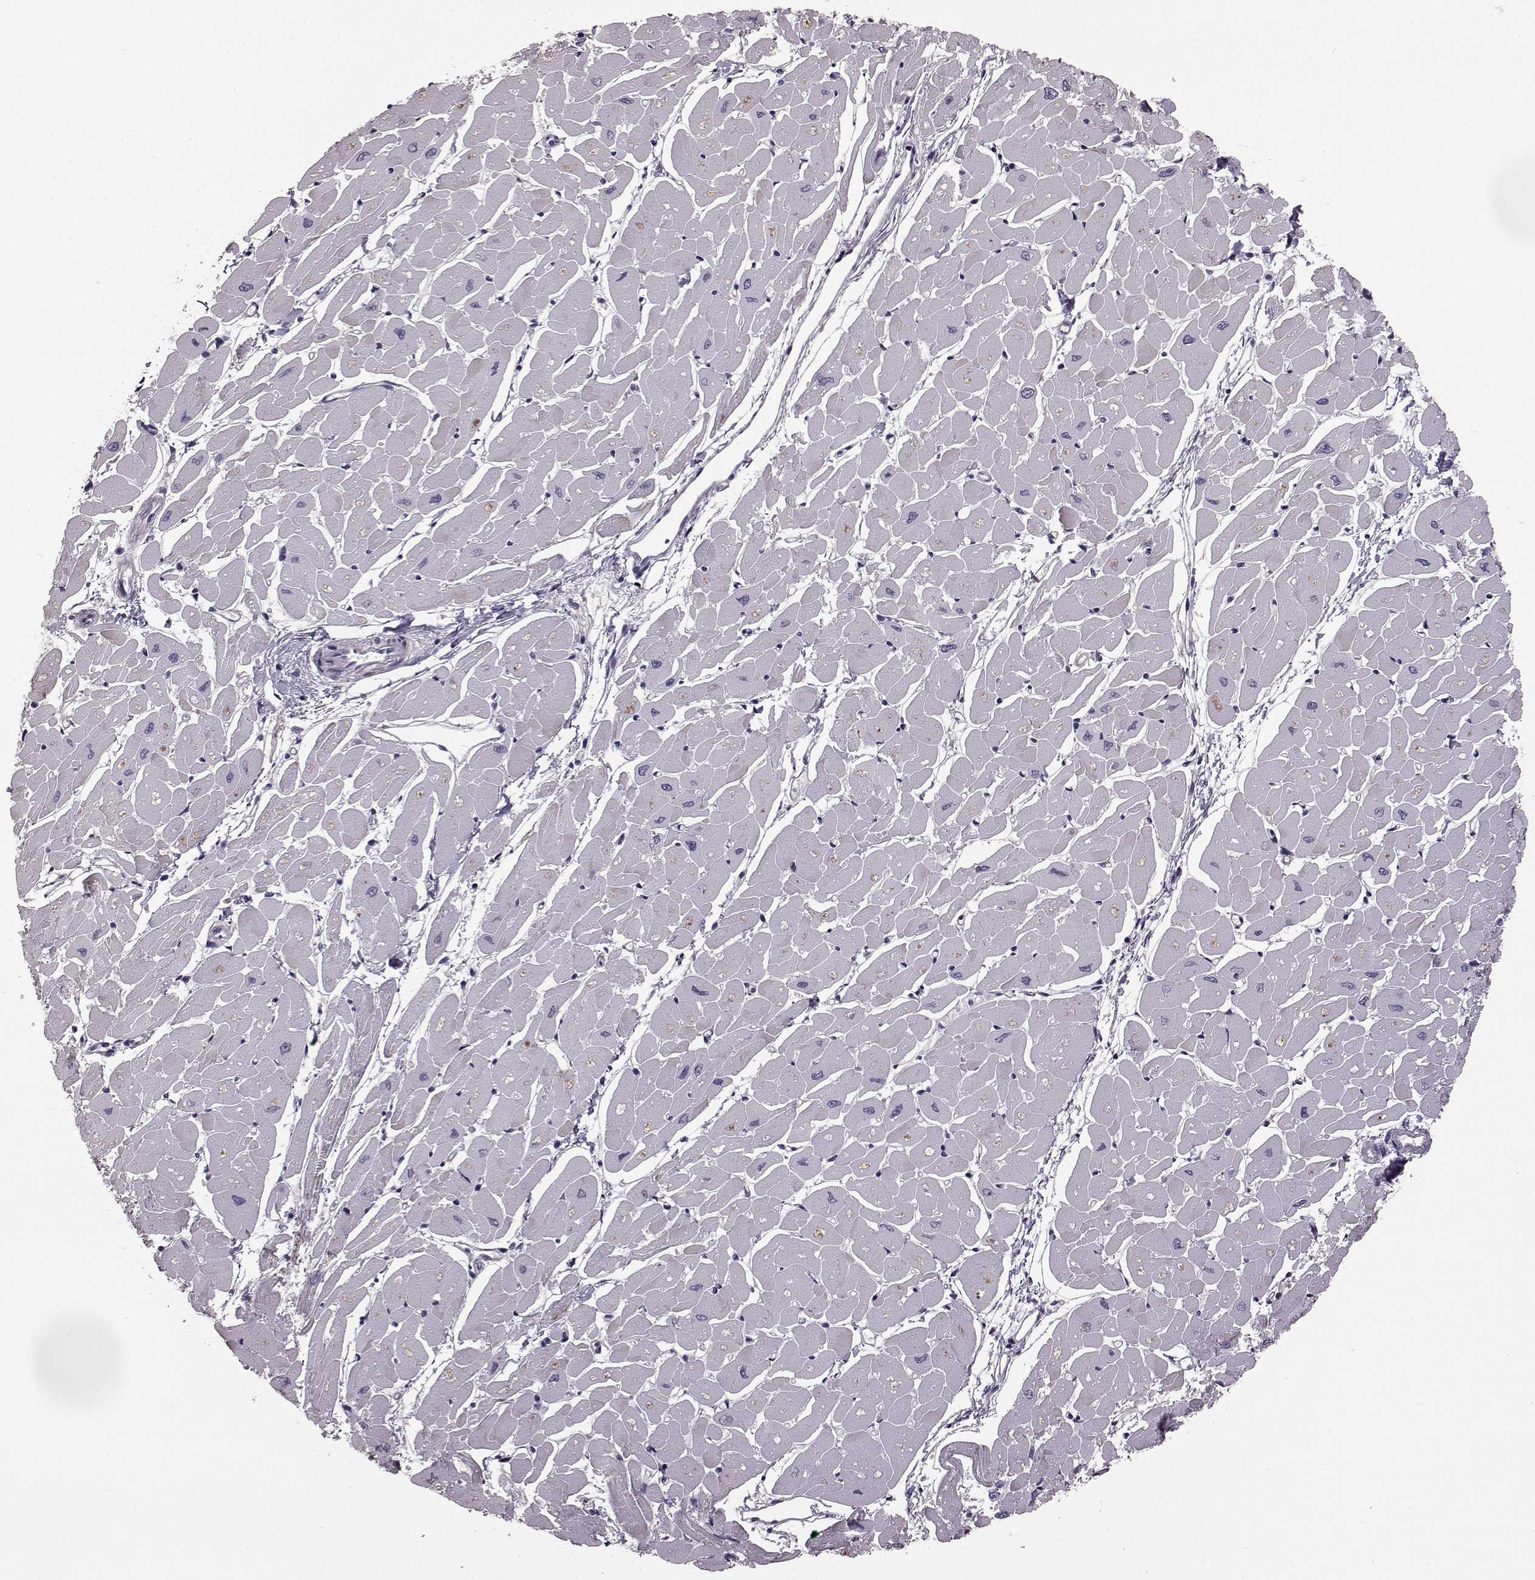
{"staining": {"intensity": "negative", "quantity": "none", "location": "none"}, "tissue": "heart muscle", "cell_type": "Cardiomyocytes", "image_type": "normal", "snomed": [{"axis": "morphology", "description": "Normal tissue, NOS"}, {"axis": "topography", "description": "Heart"}], "caption": "IHC micrograph of normal heart muscle stained for a protein (brown), which exhibits no expression in cardiomyocytes. (IHC, brightfield microscopy, high magnification).", "gene": "GRK1", "patient": {"sex": "male", "age": 57}}